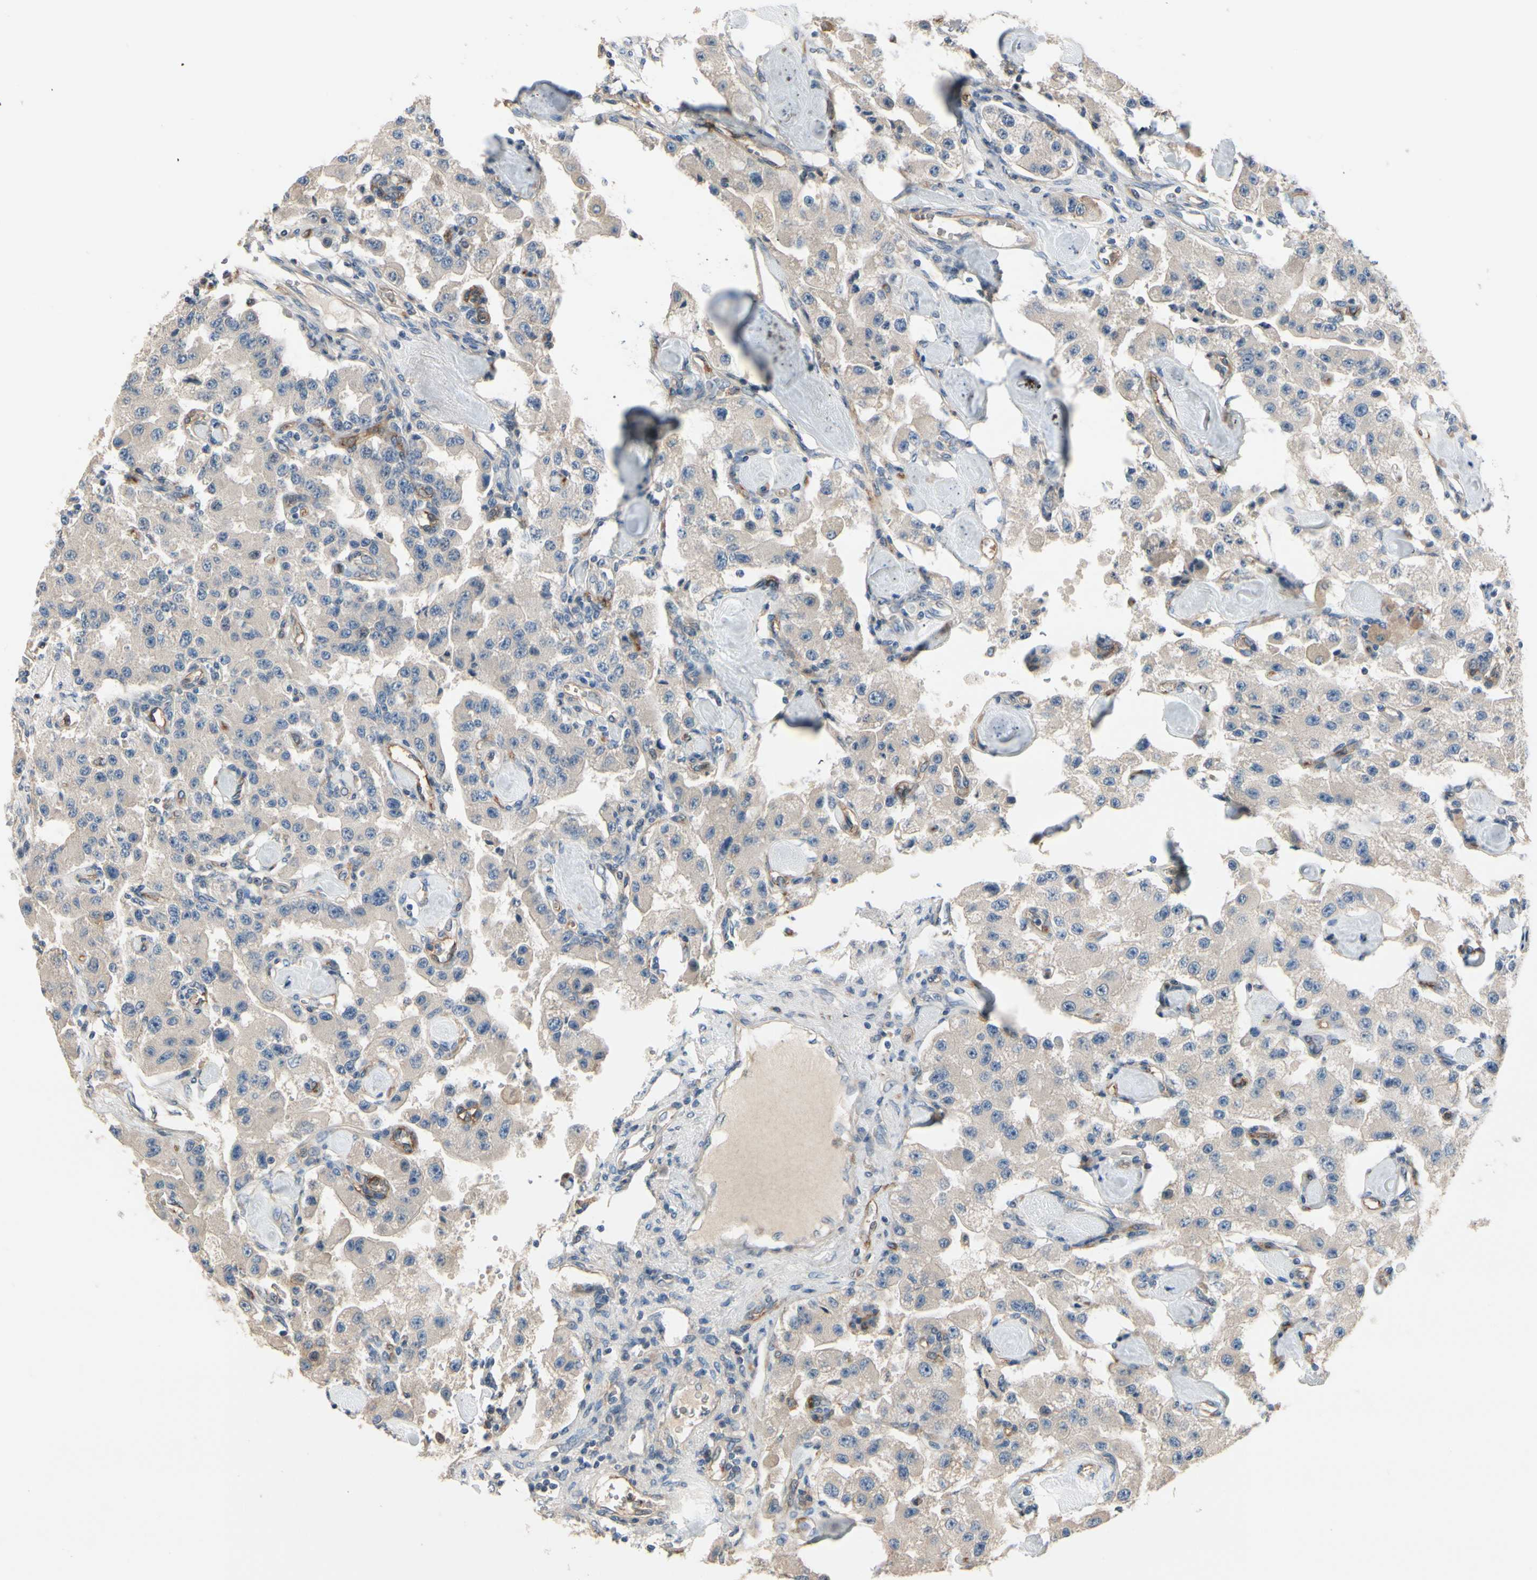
{"staining": {"intensity": "weak", "quantity": "25%-75%", "location": "cytoplasmic/membranous"}, "tissue": "carcinoid", "cell_type": "Tumor cells", "image_type": "cancer", "snomed": [{"axis": "morphology", "description": "Carcinoid, malignant, NOS"}, {"axis": "topography", "description": "Pancreas"}], "caption": "This histopathology image demonstrates immunohistochemistry (IHC) staining of carcinoid, with low weak cytoplasmic/membranous positivity in about 25%-75% of tumor cells.", "gene": "SIGLEC5", "patient": {"sex": "male", "age": 41}}